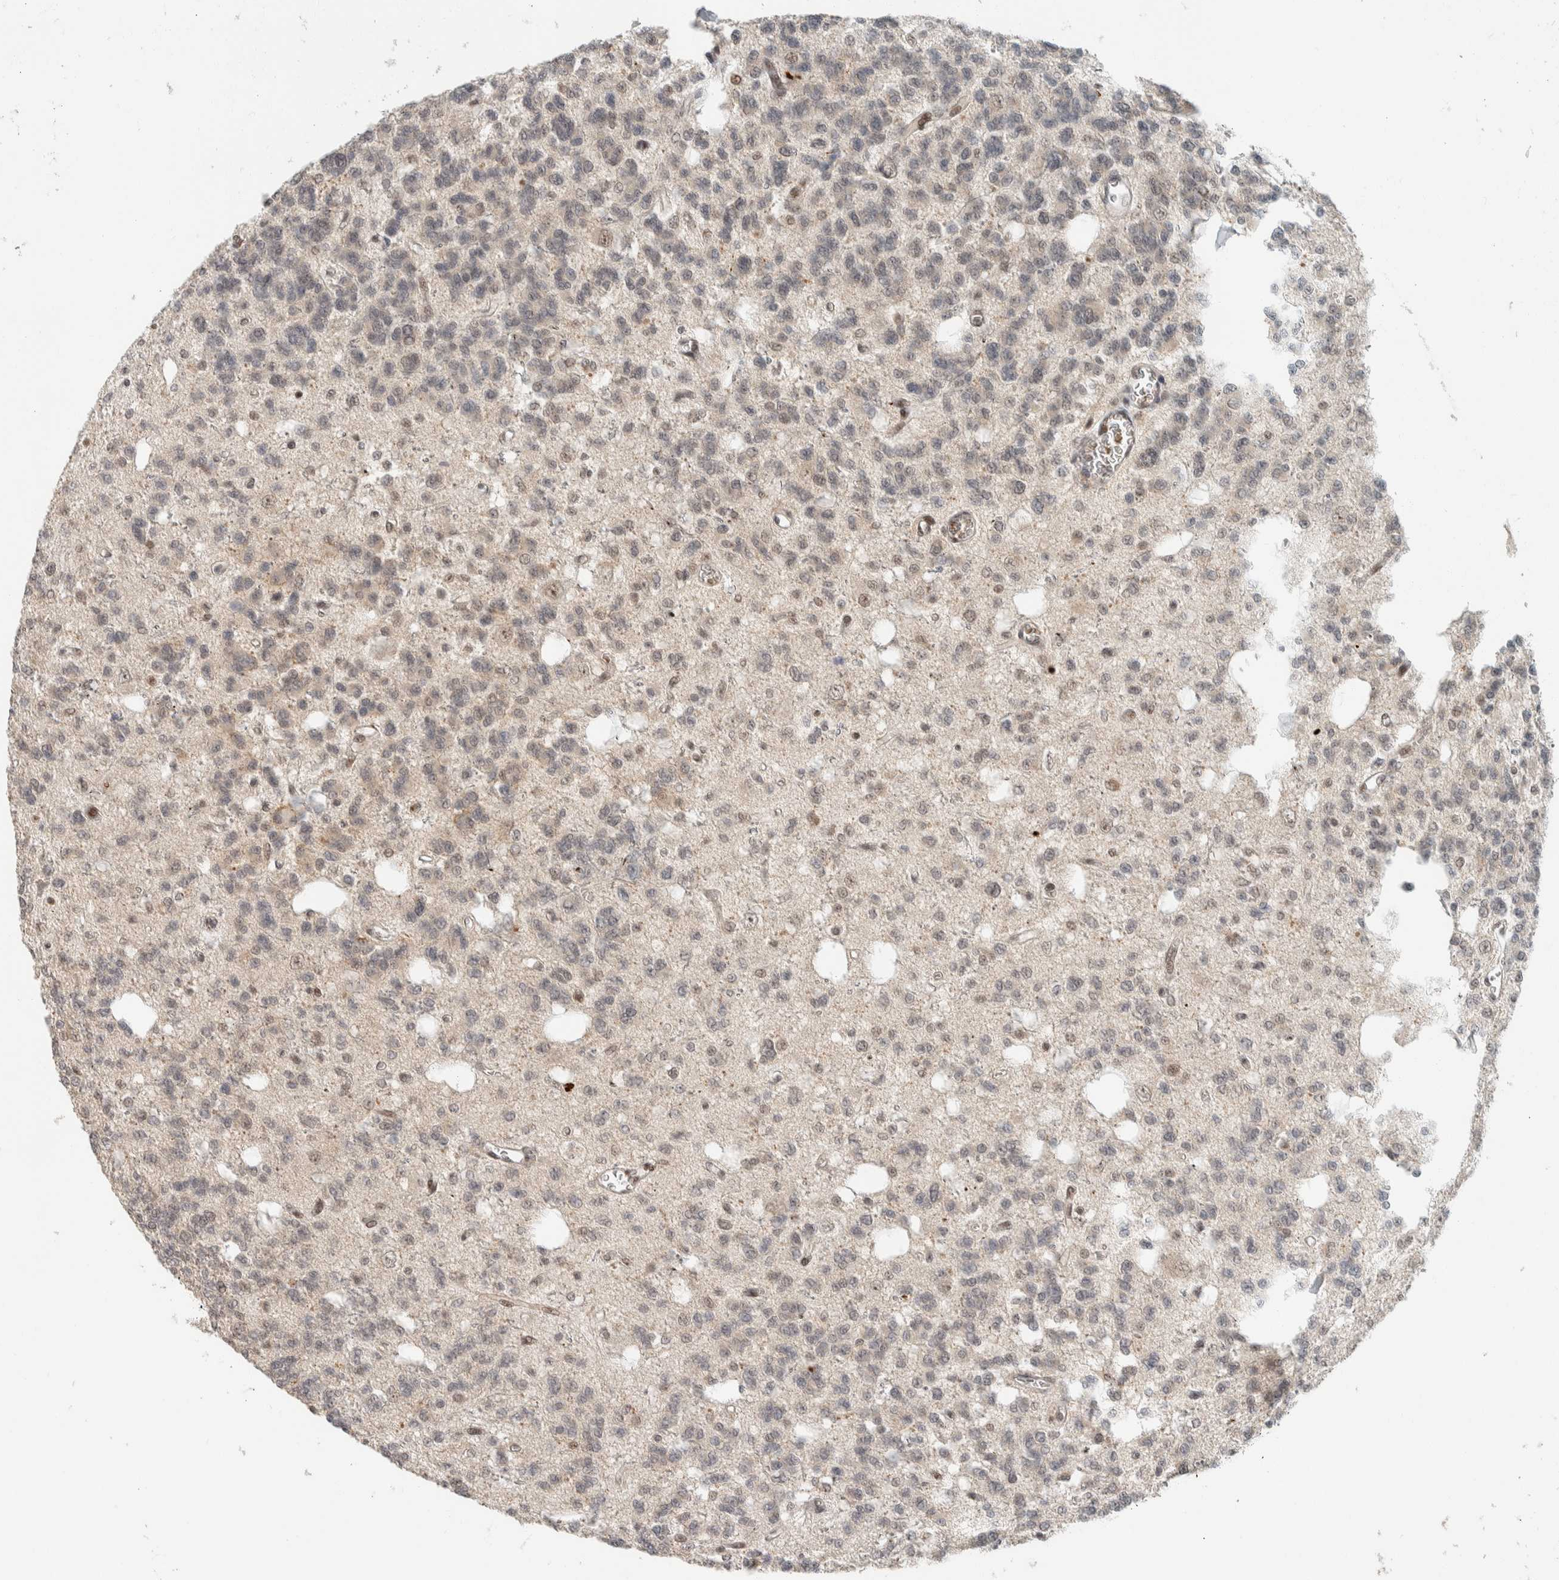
{"staining": {"intensity": "weak", "quantity": "<25%", "location": "nuclear"}, "tissue": "glioma", "cell_type": "Tumor cells", "image_type": "cancer", "snomed": [{"axis": "morphology", "description": "Glioma, malignant, Low grade"}, {"axis": "topography", "description": "Brain"}], "caption": "Immunohistochemistry (IHC) of malignant glioma (low-grade) shows no staining in tumor cells.", "gene": "ZBTB2", "patient": {"sex": "male", "age": 38}}